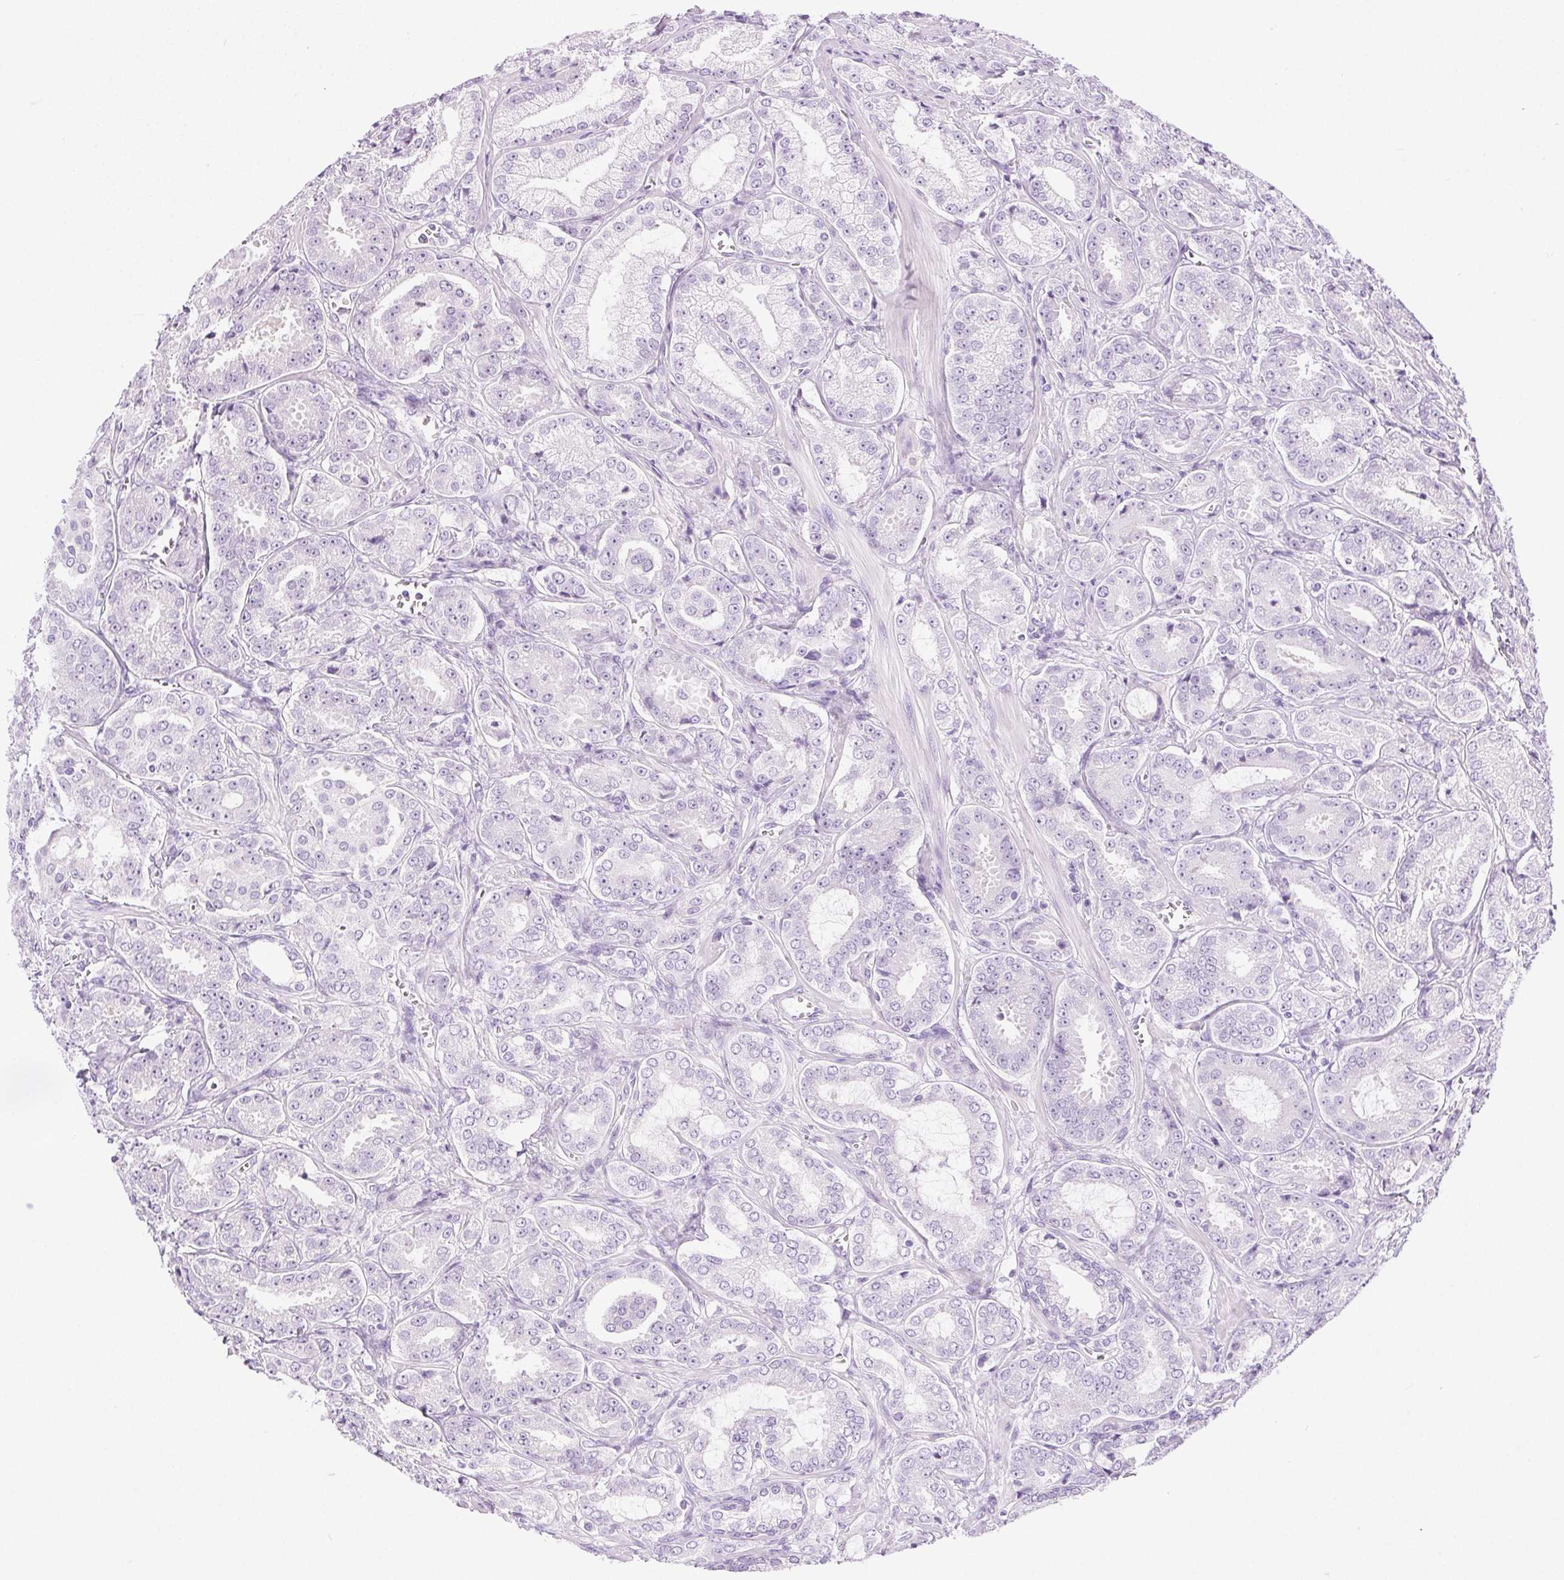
{"staining": {"intensity": "negative", "quantity": "none", "location": "none"}, "tissue": "prostate cancer", "cell_type": "Tumor cells", "image_type": "cancer", "snomed": [{"axis": "morphology", "description": "Adenocarcinoma, High grade"}, {"axis": "topography", "description": "Prostate"}], "caption": "This is an immunohistochemistry (IHC) photomicrograph of human high-grade adenocarcinoma (prostate). There is no positivity in tumor cells.", "gene": "C20orf85", "patient": {"sex": "male", "age": 64}}